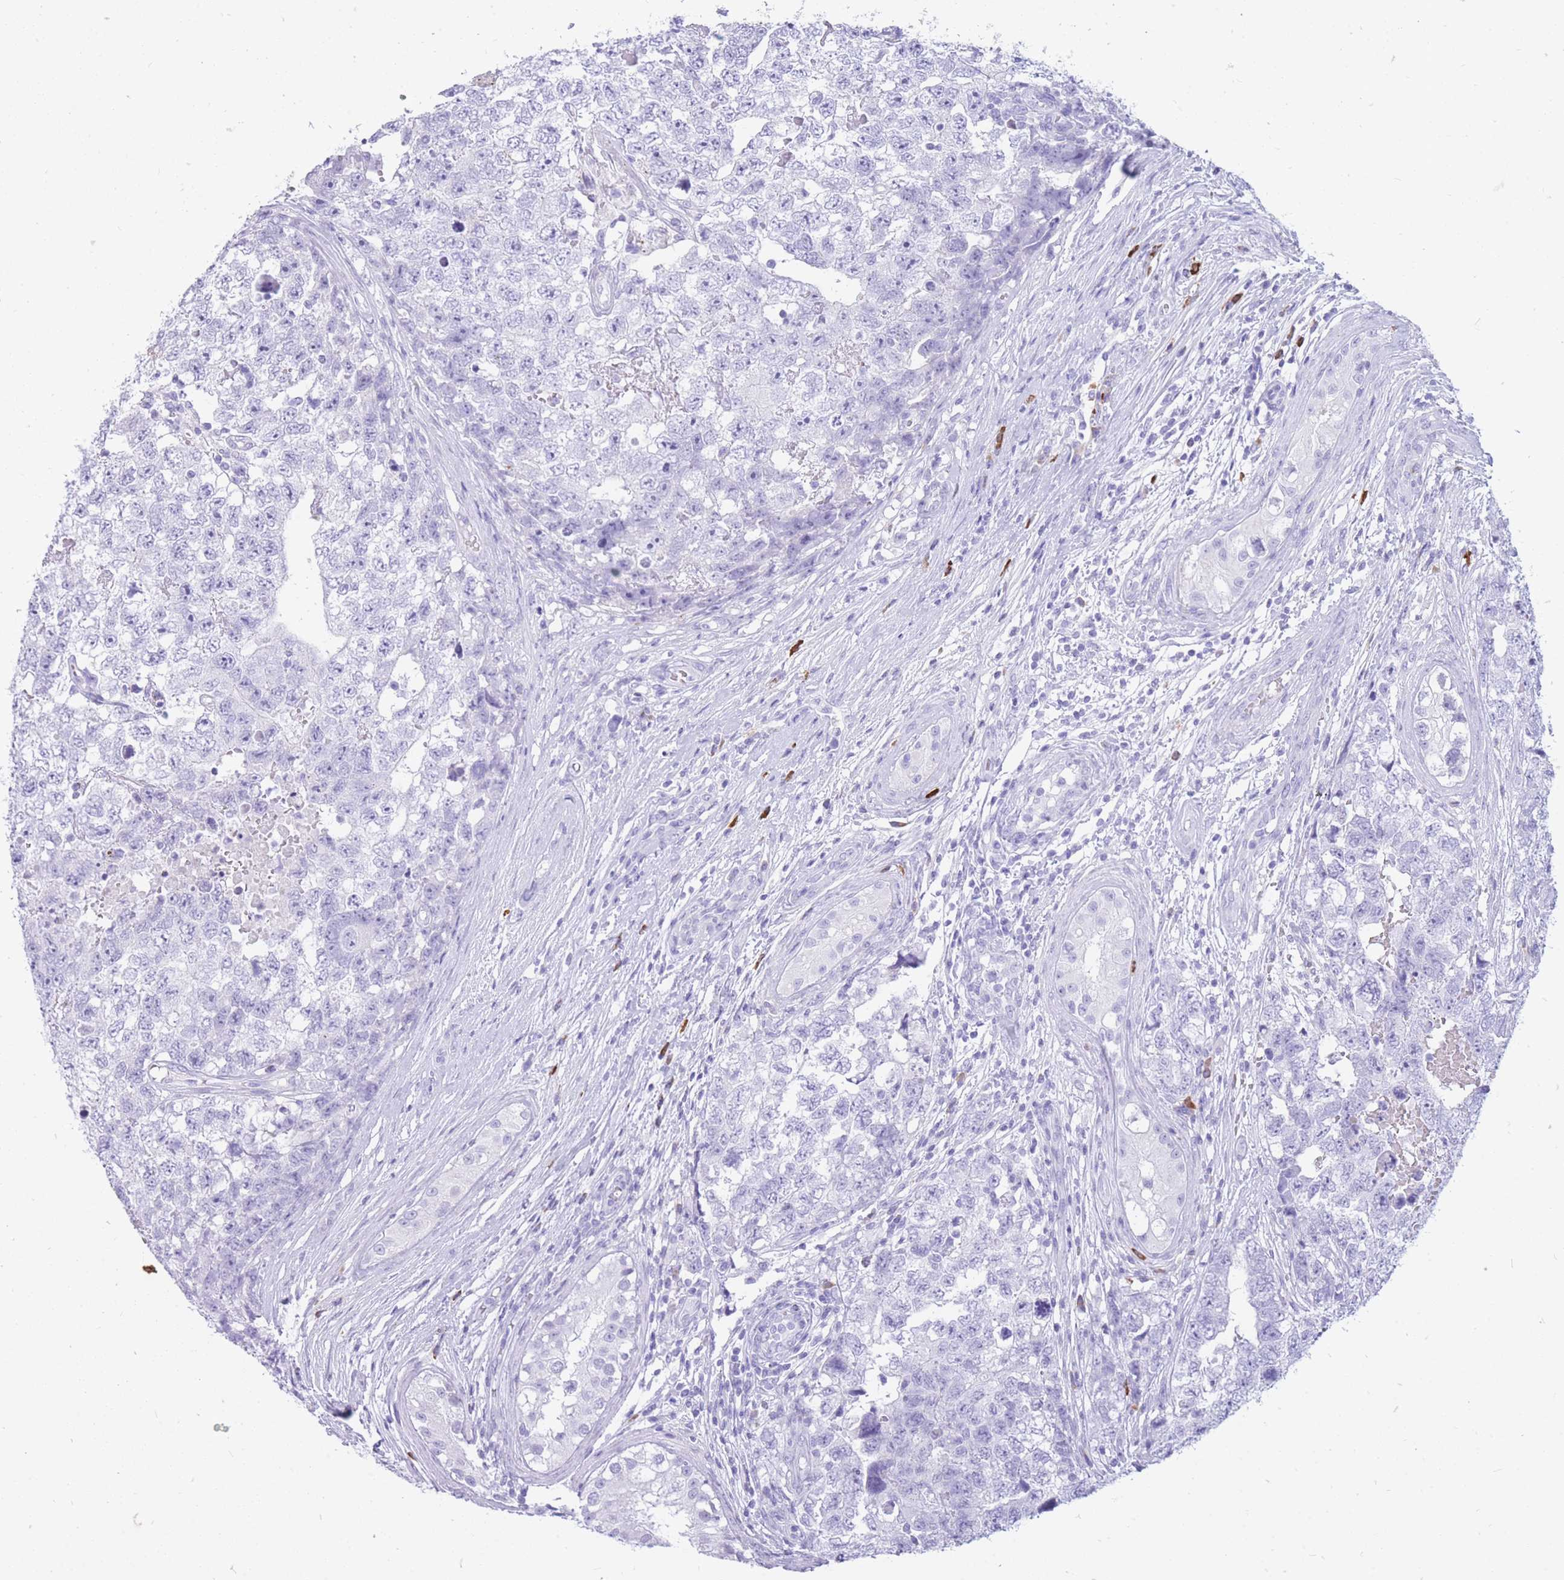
{"staining": {"intensity": "negative", "quantity": "none", "location": "none"}, "tissue": "testis cancer", "cell_type": "Tumor cells", "image_type": "cancer", "snomed": [{"axis": "morphology", "description": "Carcinoma, Embryonal, NOS"}, {"axis": "topography", "description": "Testis"}], "caption": "Tumor cells show no significant protein staining in embryonal carcinoma (testis).", "gene": "ZFP37", "patient": {"sex": "male", "age": 22}}